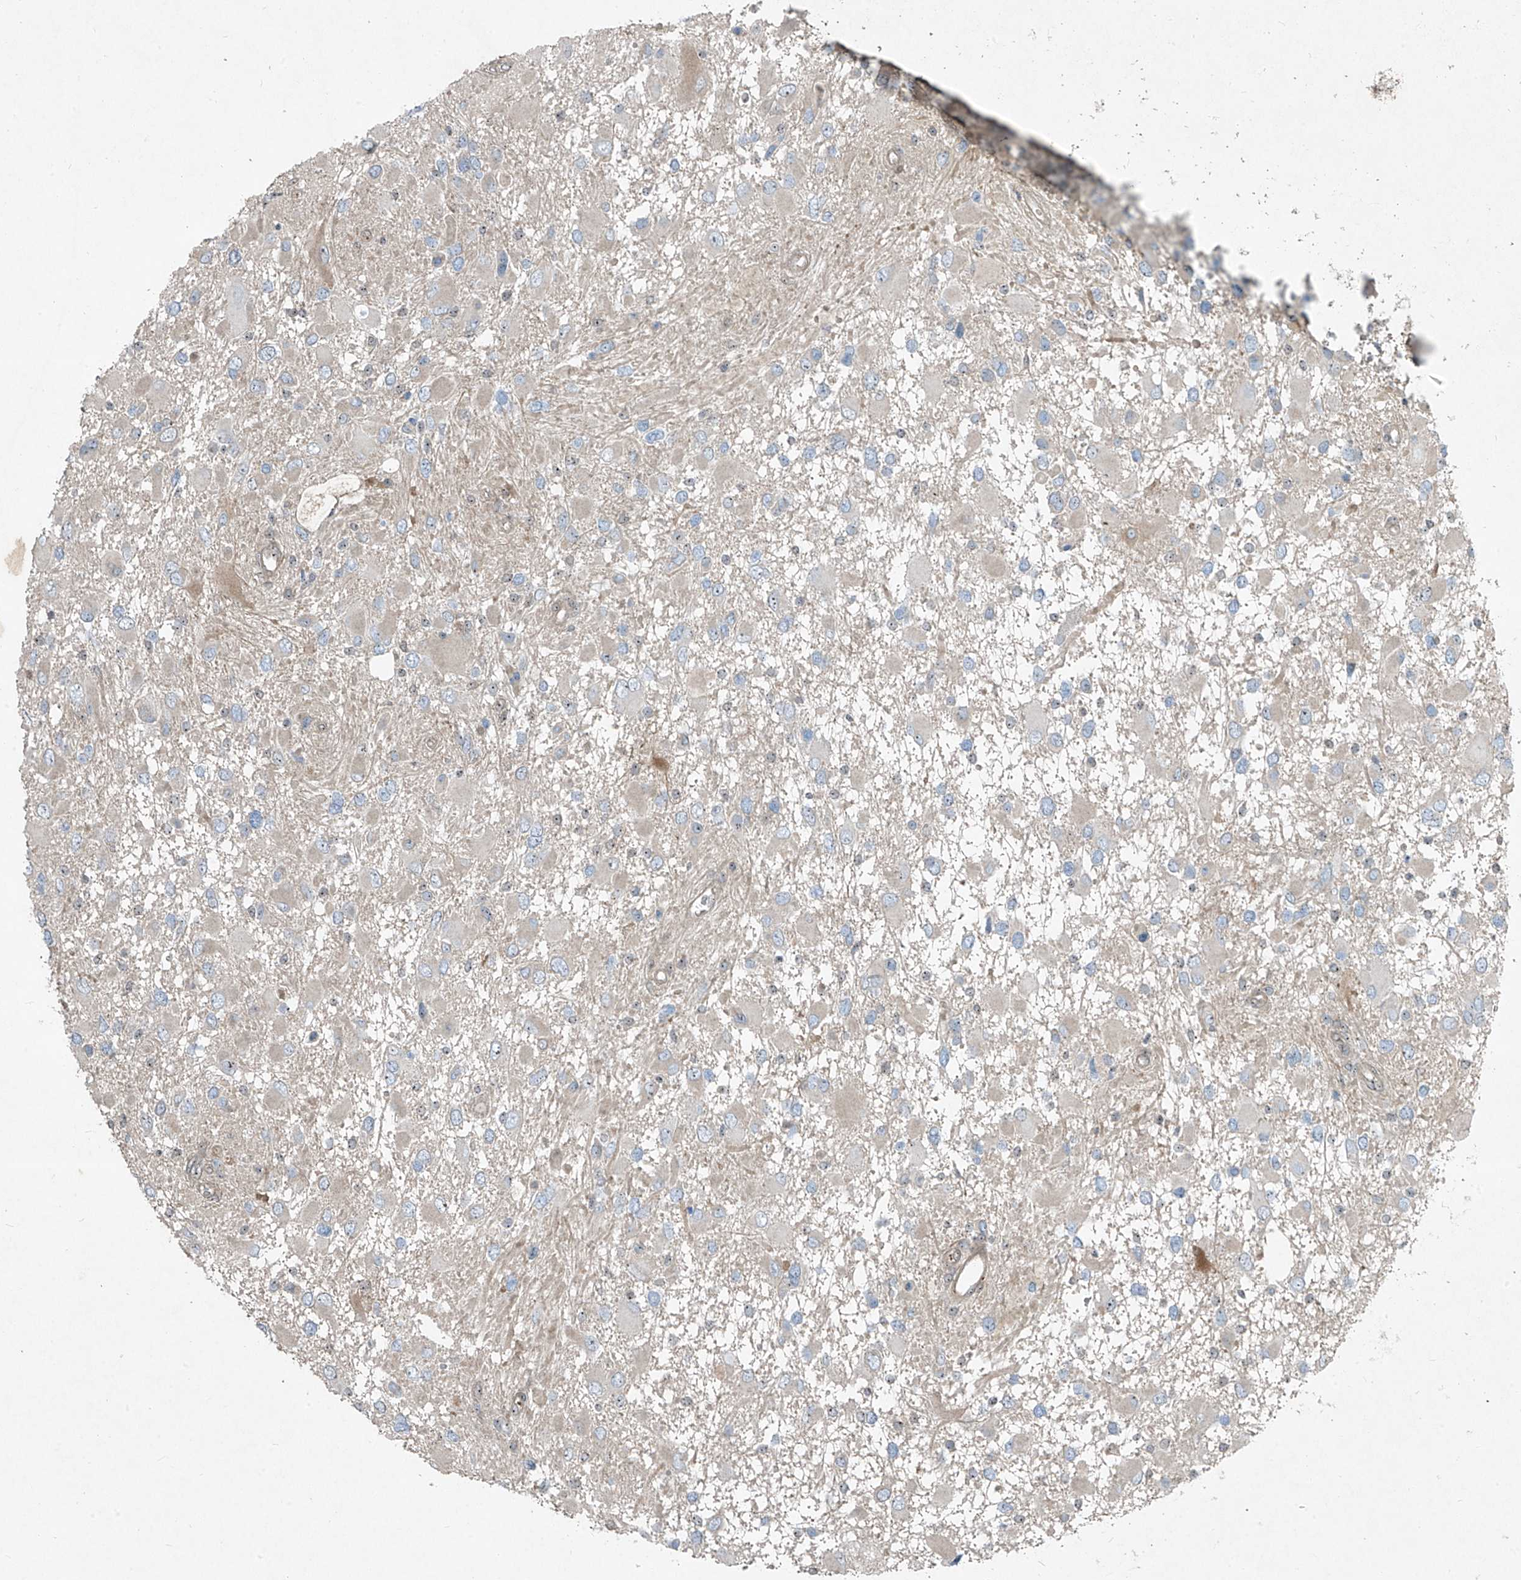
{"staining": {"intensity": "negative", "quantity": "none", "location": "none"}, "tissue": "glioma", "cell_type": "Tumor cells", "image_type": "cancer", "snomed": [{"axis": "morphology", "description": "Glioma, malignant, High grade"}, {"axis": "topography", "description": "Brain"}], "caption": "High power microscopy micrograph of an IHC histopathology image of high-grade glioma (malignant), revealing no significant staining in tumor cells.", "gene": "PPCS", "patient": {"sex": "male", "age": 53}}